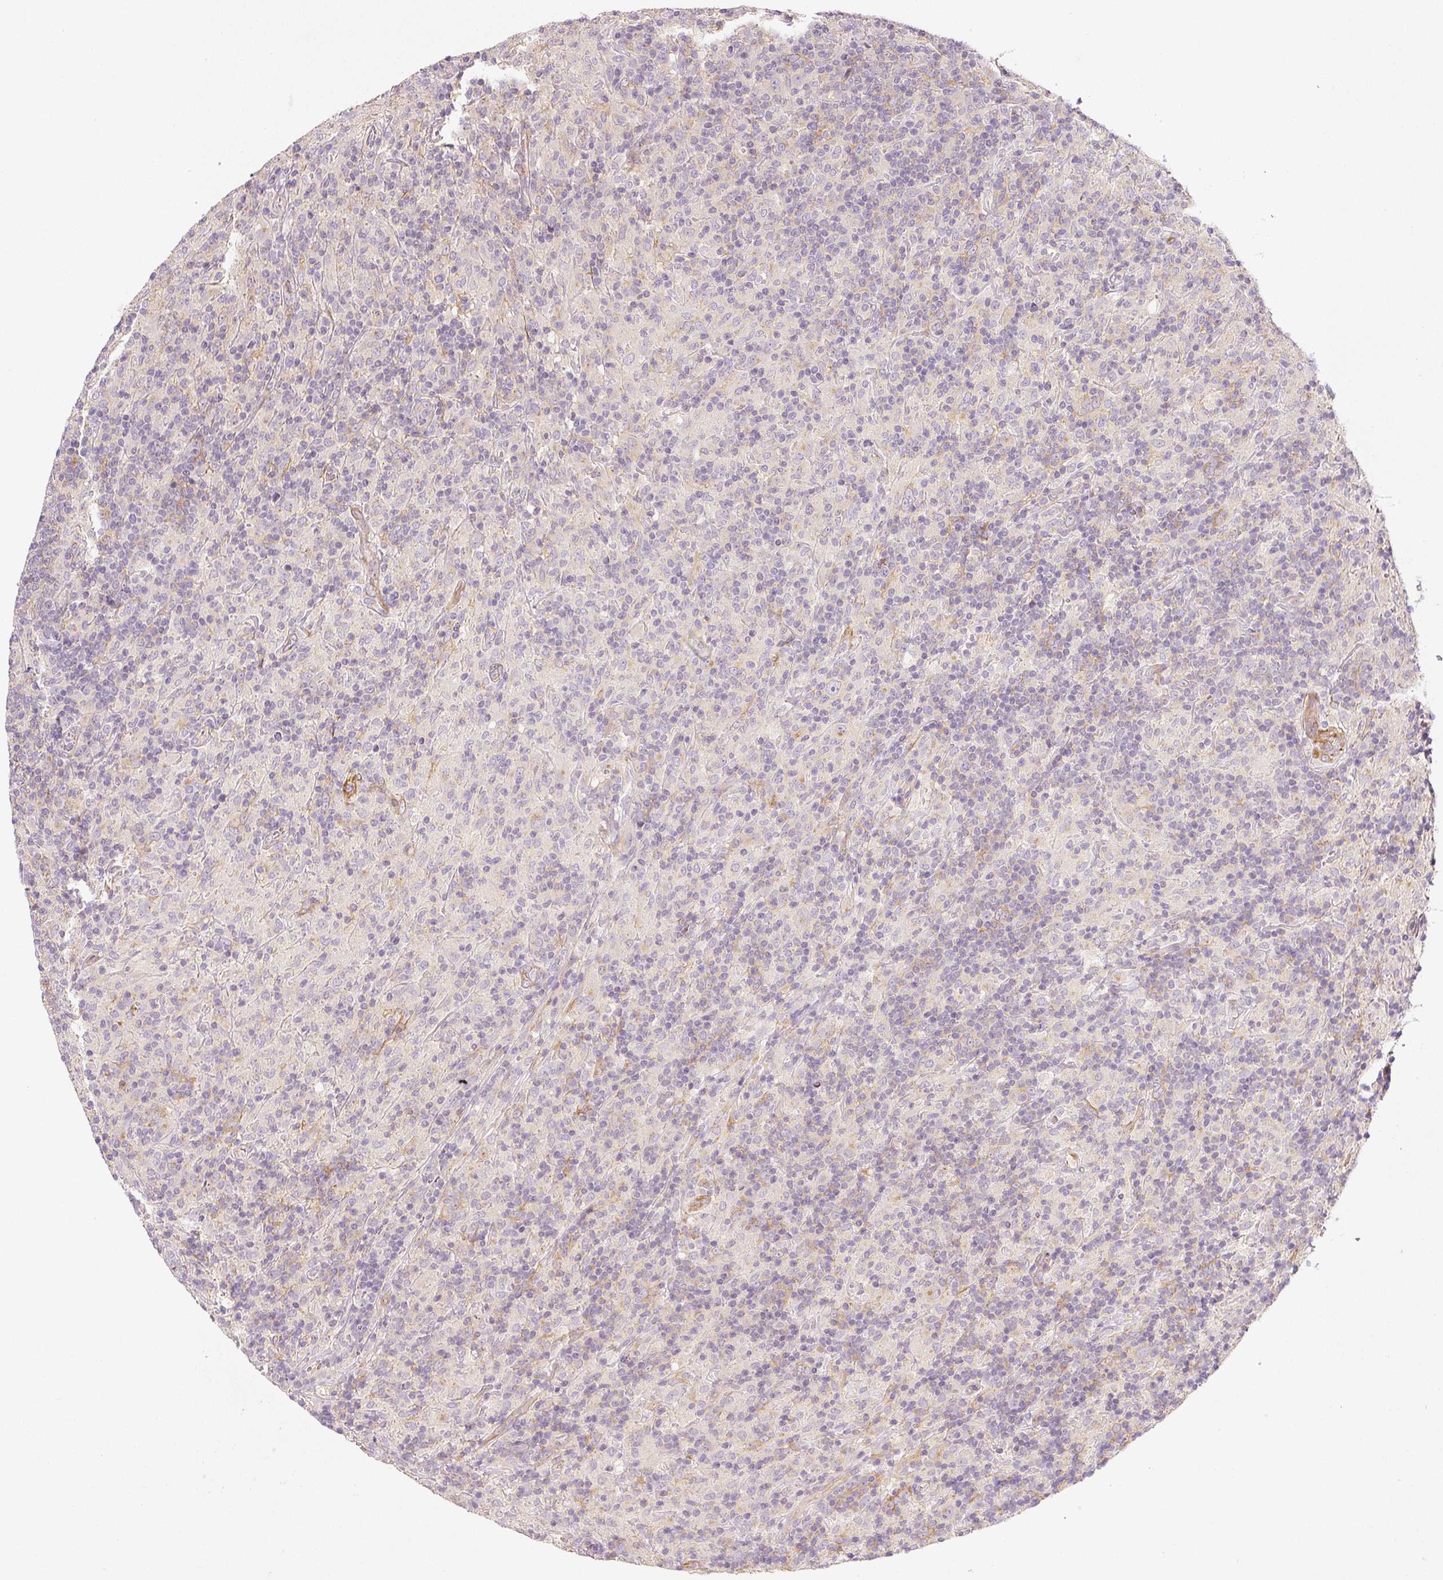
{"staining": {"intensity": "negative", "quantity": "none", "location": "none"}, "tissue": "lymphoma", "cell_type": "Tumor cells", "image_type": "cancer", "snomed": [{"axis": "morphology", "description": "Hodgkin's disease, NOS"}, {"axis": "topography", "description": "Lymph node"}], "caption": "This is an IHC micrograph of Hodgkin's disease. There is no staining in tumor cells.", "gene": "RNF167", "patient": {"sex": "male", "age": 70}}